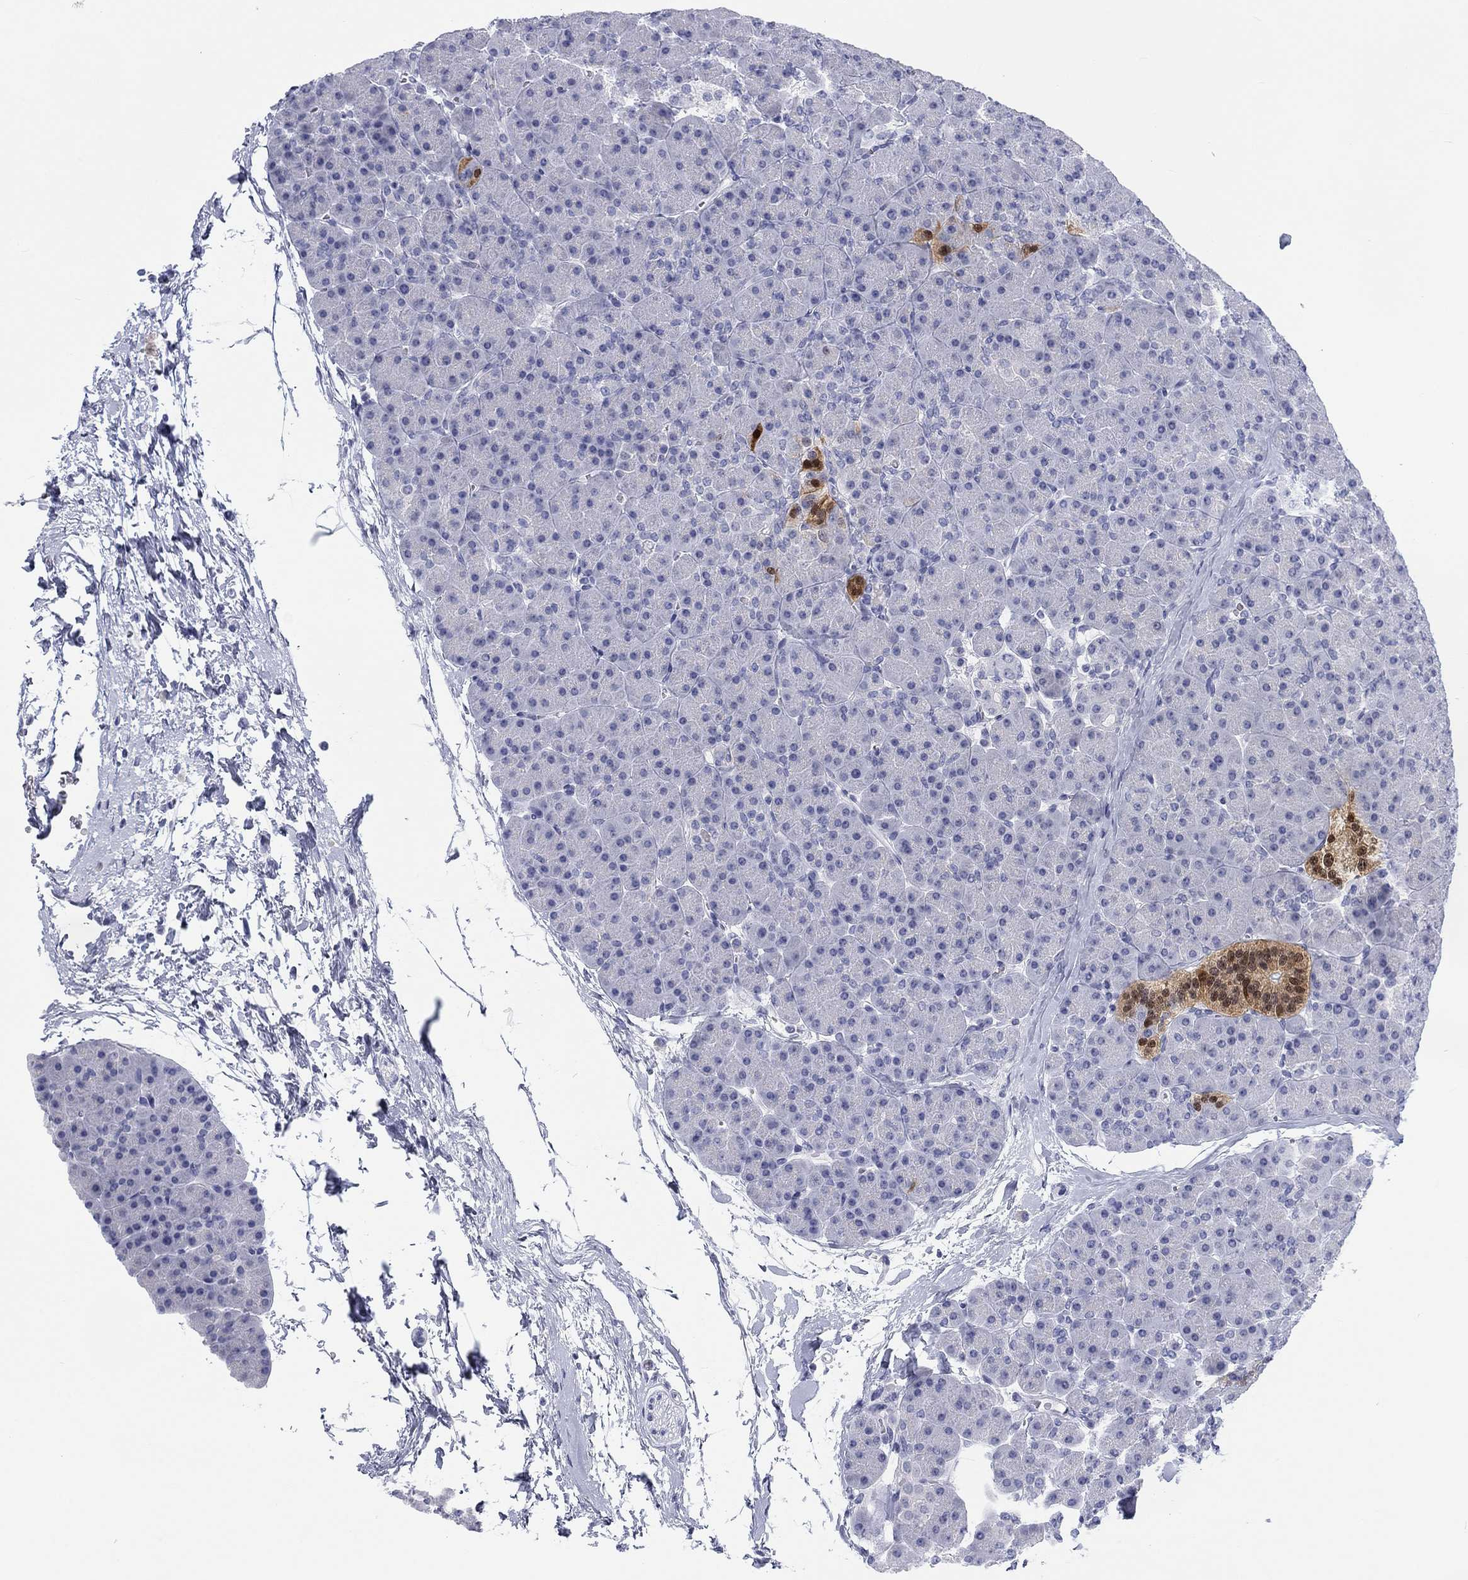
{"staining": {"intensity": "negative", "quantity": "none", "location": "none"}, "tissue": "pancreas", "cell_type": "Exocrine glandular cells", "image_type": "normal", "snomed": [{"axis": "morphology", "description": "Normal tissue, NOS"}, {"axis": "topography", "description": "Pancreas"}], "caption": "This is an immunohistochemistry micrograph of benign pancreas. There is no expression in exocrine glandular cells.", "gene": "CALB1", "patient": {"sex": "female", "age": 44}}